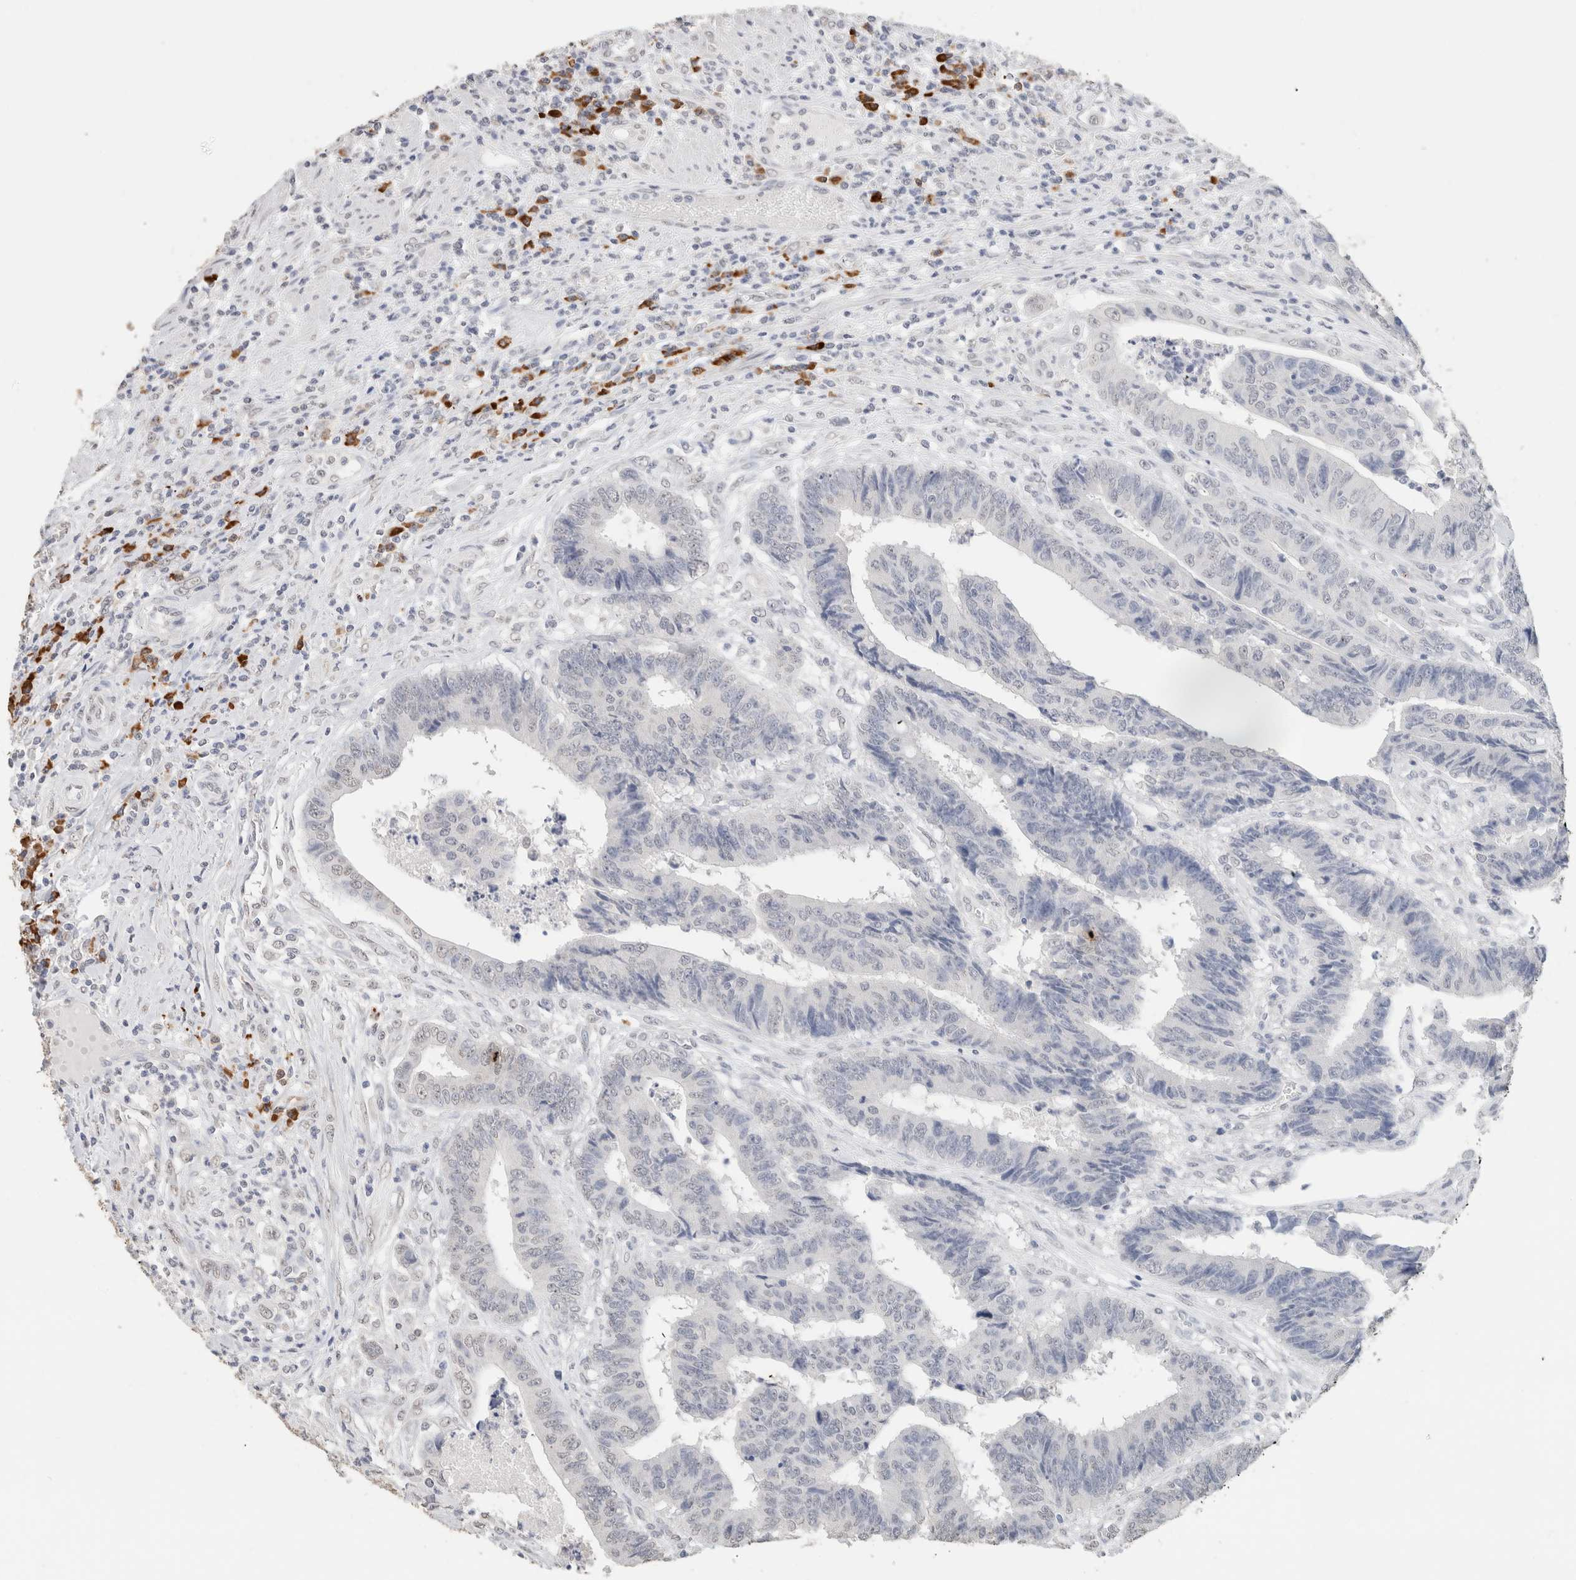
{"staining": {"intensity": "negative", "quantity": "none", "location": "none"}, "tissue": "colorectal cancer", "cell_type": "Tumor cells", "image_type": "cancer", "snomed": [{"axis": "morphology", "description": "Adenocarcinoma, NOS"}, {"axis": "topography", "description": "Rectum"}], "caption": "High power microscopy photomicrograph of an immunohistochemistry photomicrograph of adenocarcinoma (colorectal), revealing no significant staining in tumor cells.", "gene": "CD80", "patient": {"sex": "male", "age": 84}}